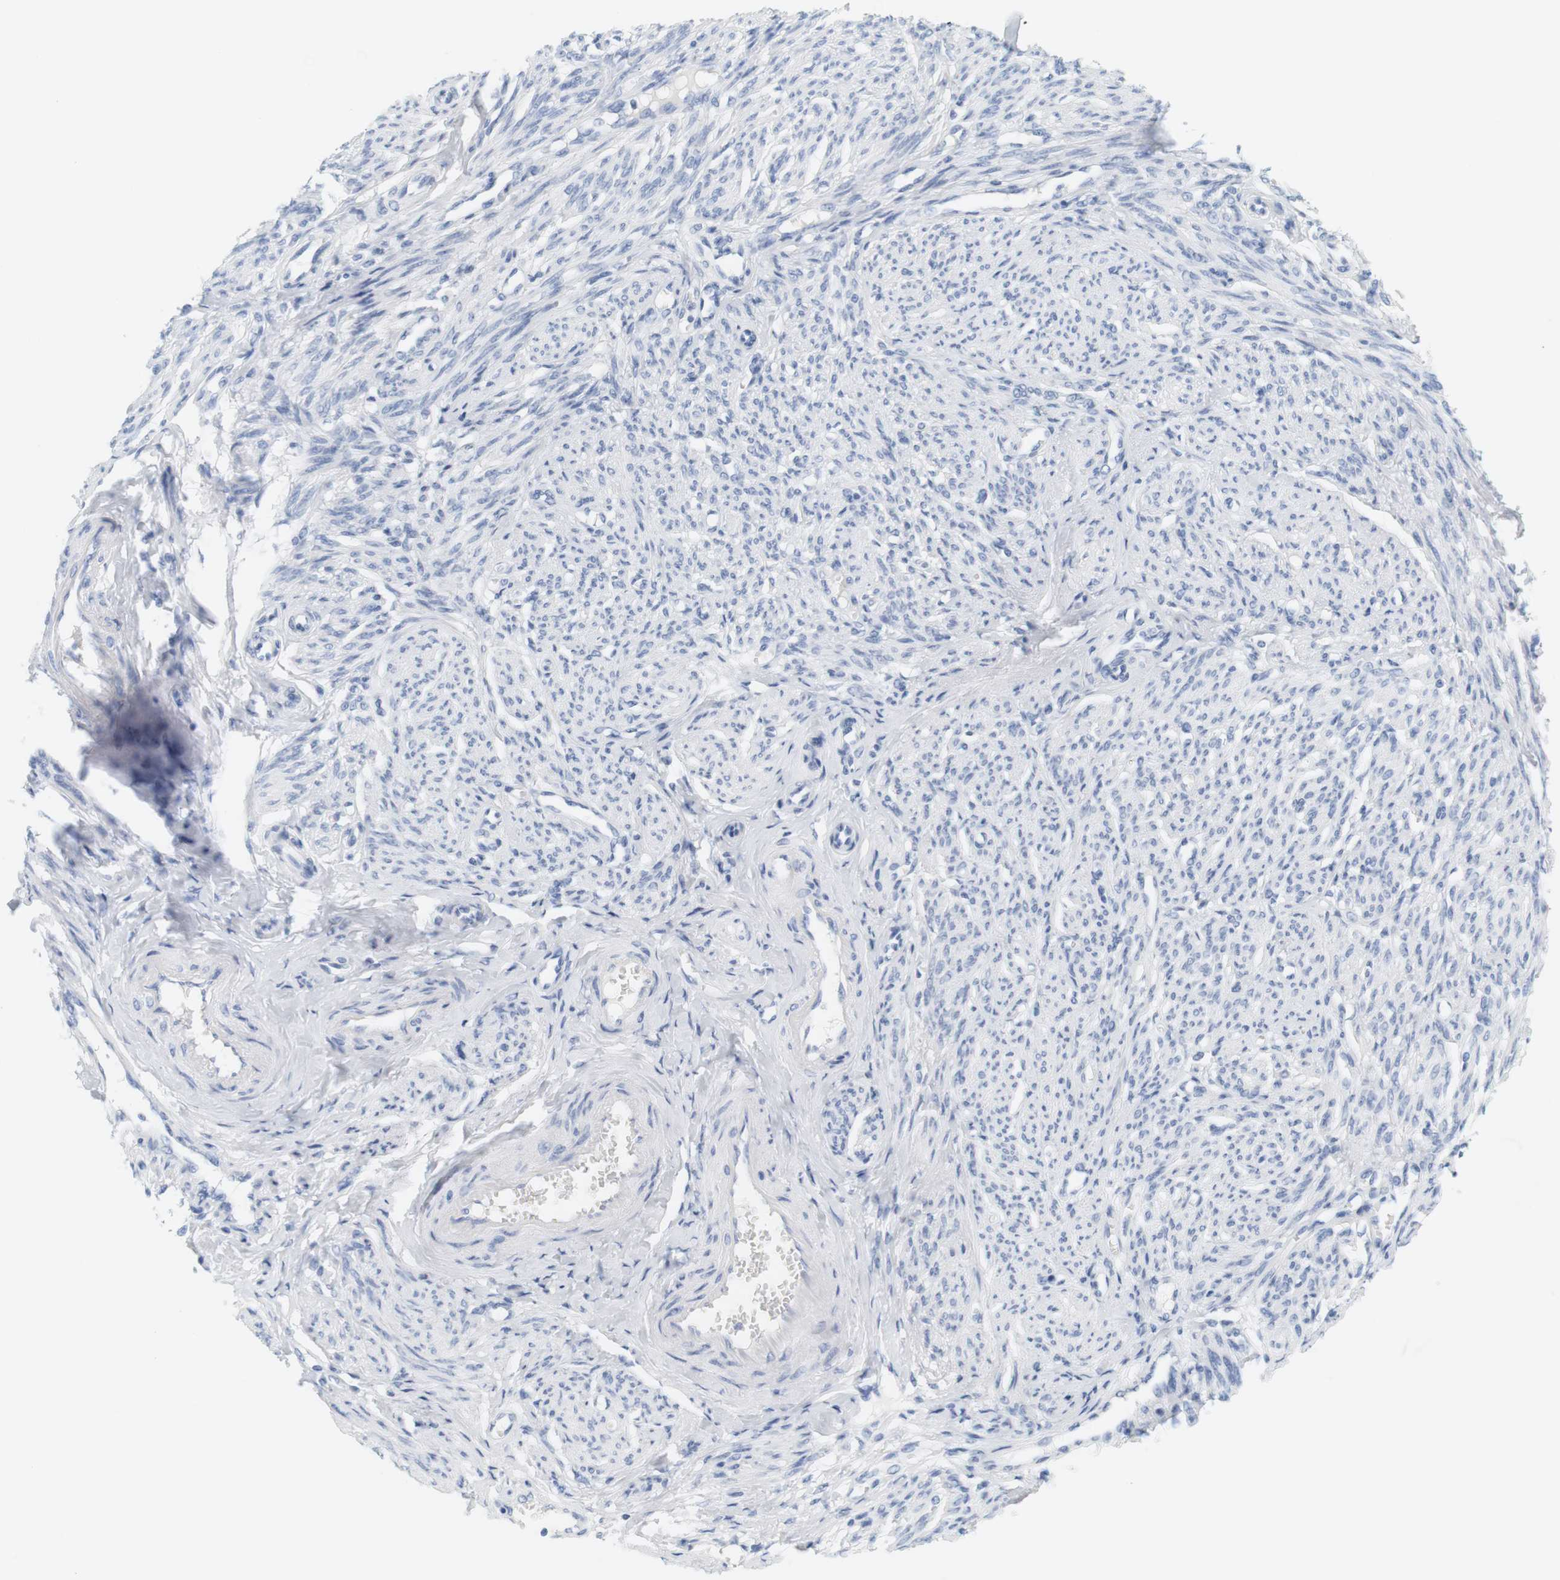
{"staining": {"intensity": "negative", "quantity": "none", "location": "none"}, "tissue": "smooth muscle", "cell_type": "Smooth muscle cells", "image_type": "normal", "snomed": [{"axis": "morphology", "description": "Normal tissue, NOS"}, {"axis": "topography", "description": "Smooth muscle"}], "caption": "Photomicrograph shows no significant protein positivity in smooth muscle cells of benign smooth muscle. (IHC, brightfield microscopy, high magnification).", "gene": "OPRM1", "patient": {"sex": "female", "age": 65}}